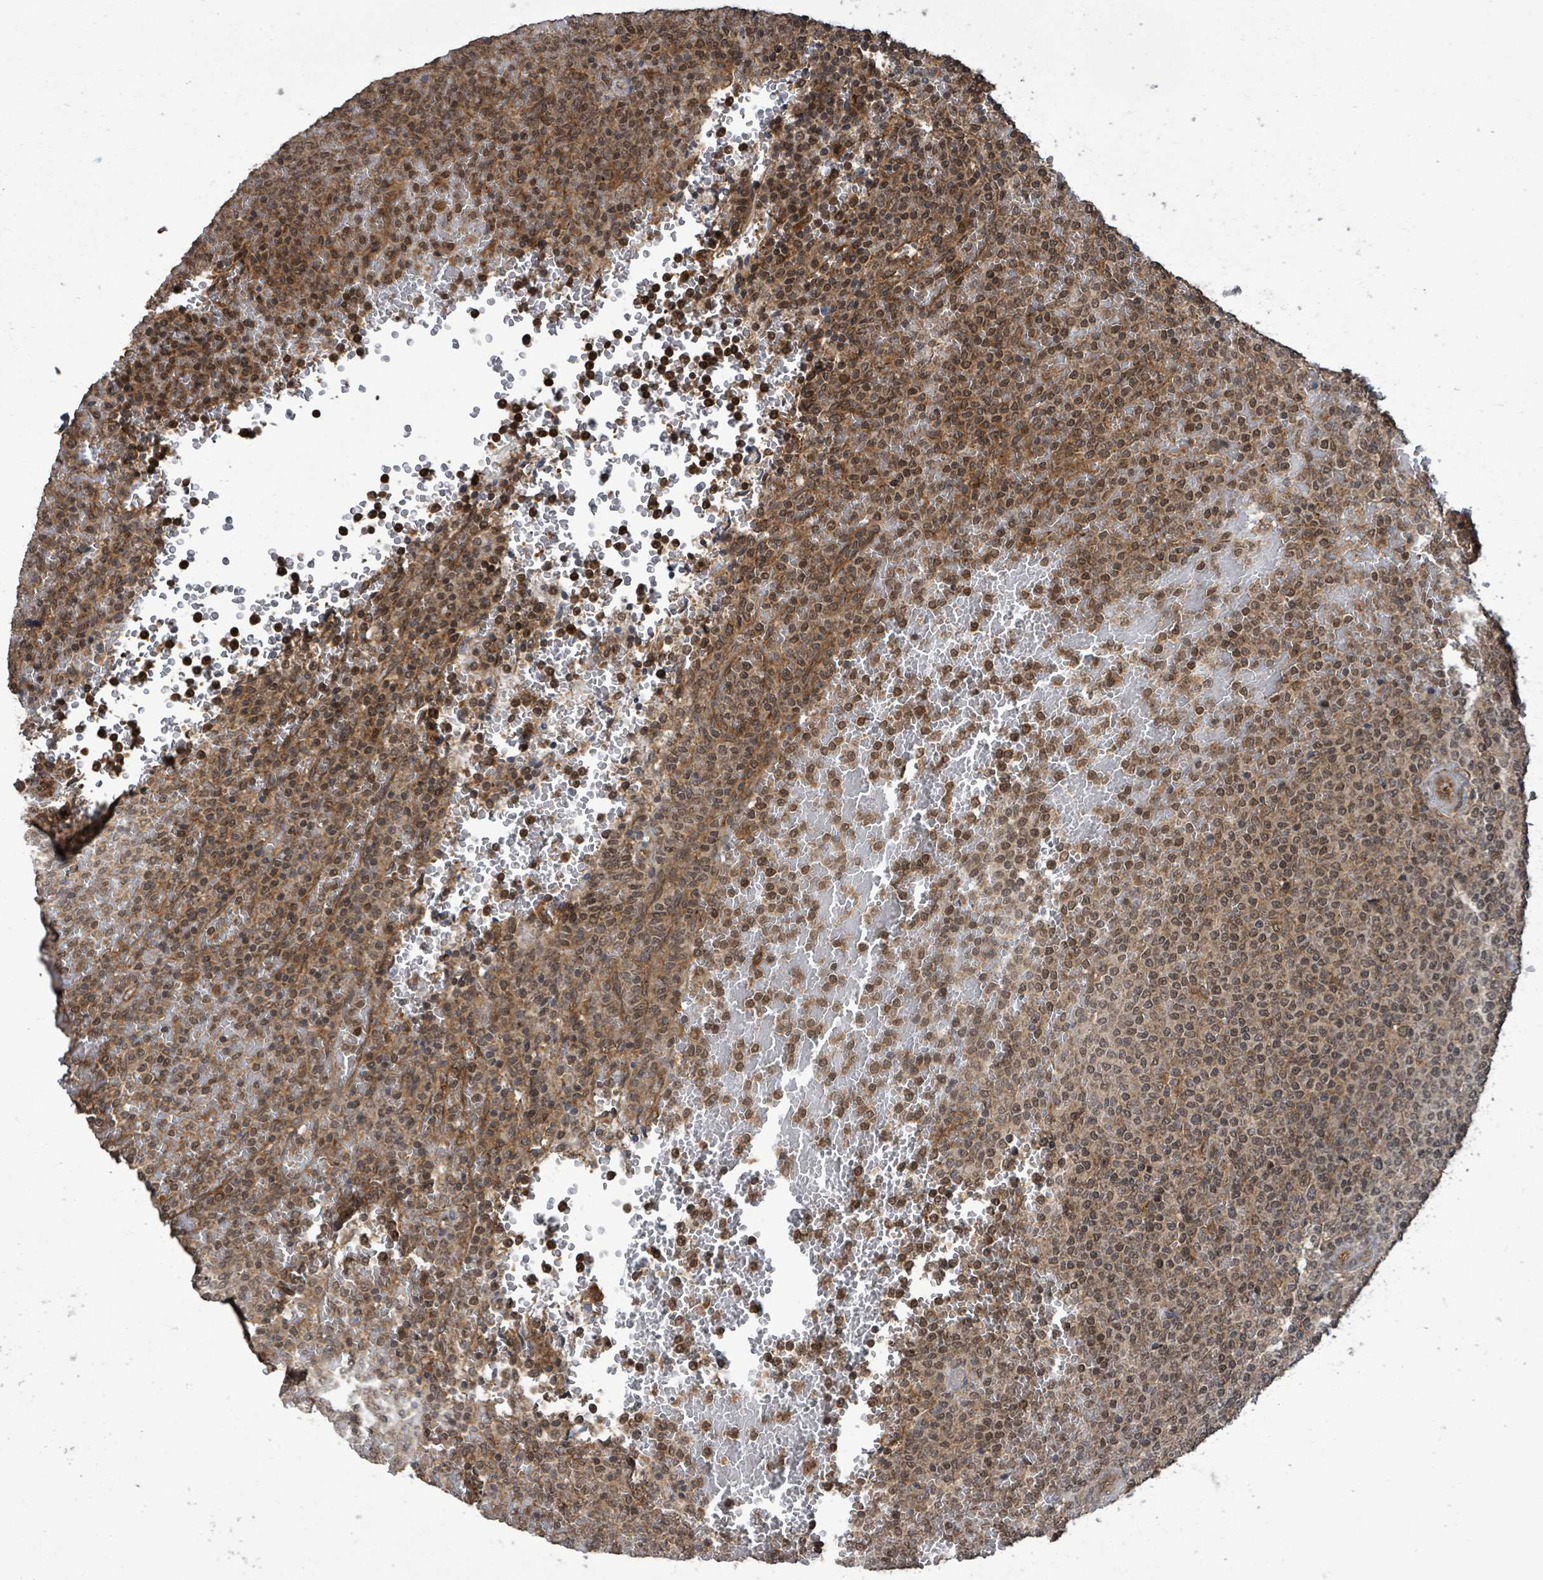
{"staining": {"intensity": "moderate", "quantity": "25%-75%", "location": "cytoplasmic/membranous,nuclear"}, "tissue": "lymphoma", "cell_type": "Tumor cells", "image_type": "cancer", "snomed": [{"axis": "morphology", "description": "Malignant lymphoma, non-Hodgkin's type, Low grade"}, {"axis": "topography", "description": "Spleen"}], "caption": "Immunohistochemical staining of human lymphoma displays medium levels of moderate cytoplasmic/membranous and nuclear positivity in about 25%-75% of tumor cells.", "gene": "KLC1", "patient": {"sex": "male", "age": 60}}